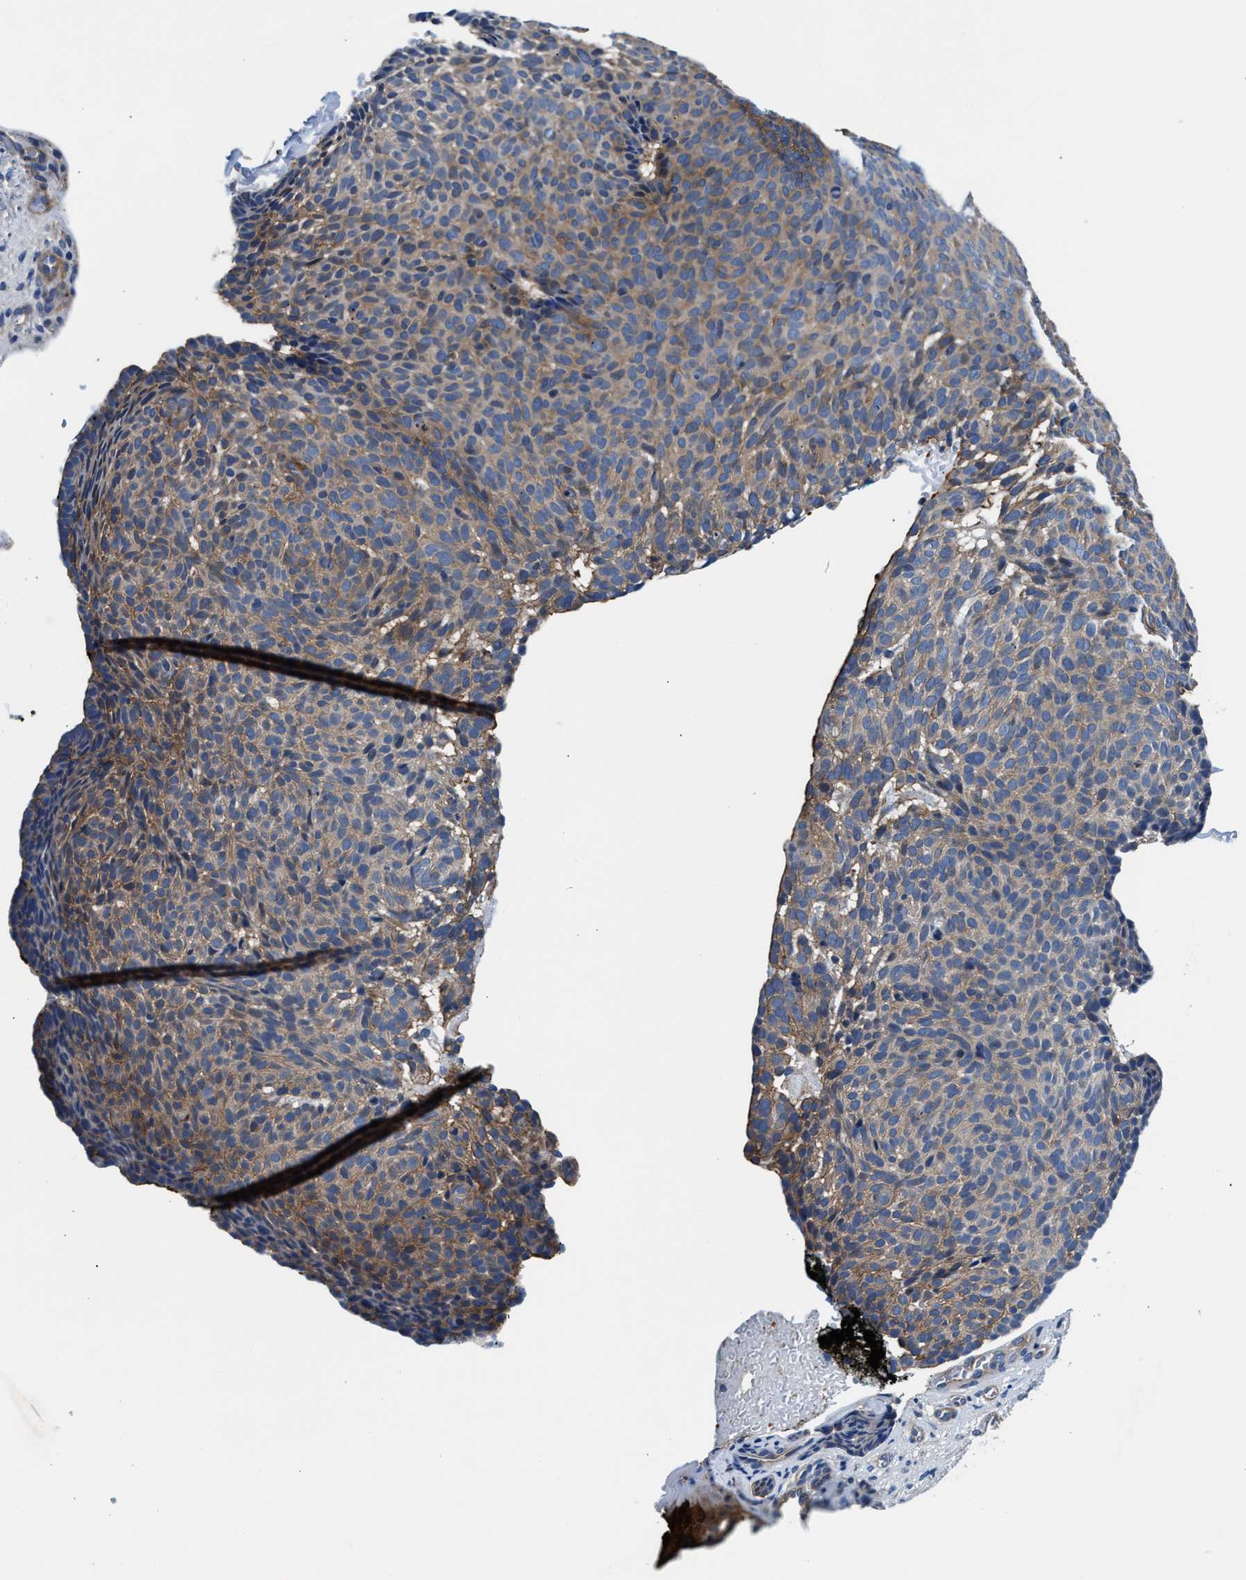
{"staining": {"intensity": "moderate", "quantity": ">75%", "location": "cytoplasmic/membranous"}, "tissue": "skin cancer", "cell_type": "Tumor cells", "image_type": "cancer", "snomed": [{"axis": "morphology", "description": "Basal cell carcinoma"}, {"axis": "topography", "description": "Skin"}], "caption": "Protein staining by IHC exhibits moderate cytoplasmic/membranous positivity in about >75% of tumor cells in skin basal cell carcinoma.", "gene": "PARG", "patient": {"sex": "male", "age": 61}}